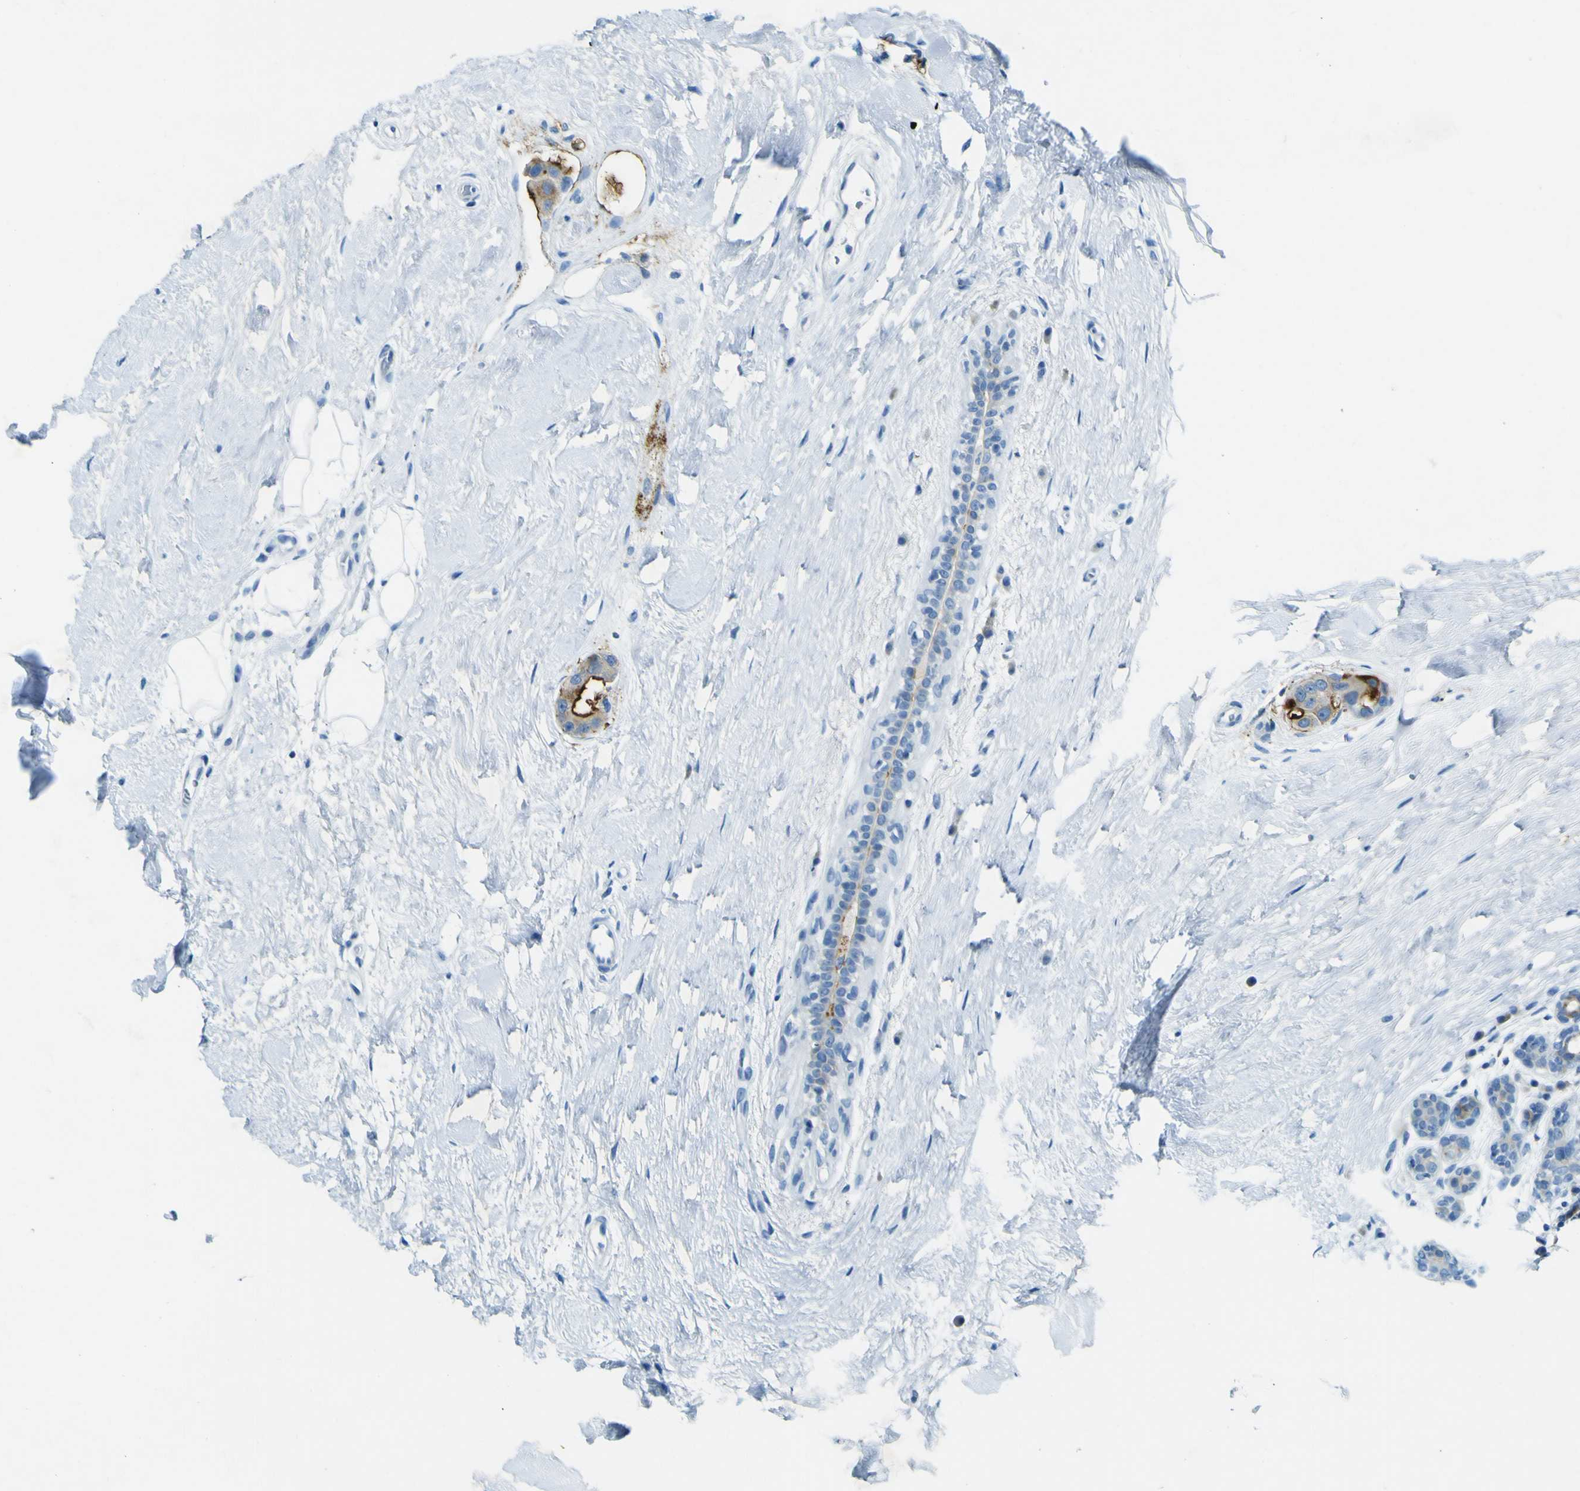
{"staining": {"intensity": "strong", "quantity": "25%-75%", "location": "cytoplasmic/membranous"}, "tissue": "breast cancer", "cell_type": "Tumor cells", "image_type": "cancer", "snomed": [{"axis": "morphology", "description": "Normal tissue, NOS"}, {"axis": "morphology", "description": "Duct carcinoma"}, {"axis": "topography", "description": "Breast"}], "caption": "Immunohistochemical staining of breast intraductal carcinoma exhibits high levels of strong cytoplasmic/membranous positivity in about 25%-75% of tumor cells.", "gene": "SORCS1", "patient": {"sex": "female", "age": 39}}